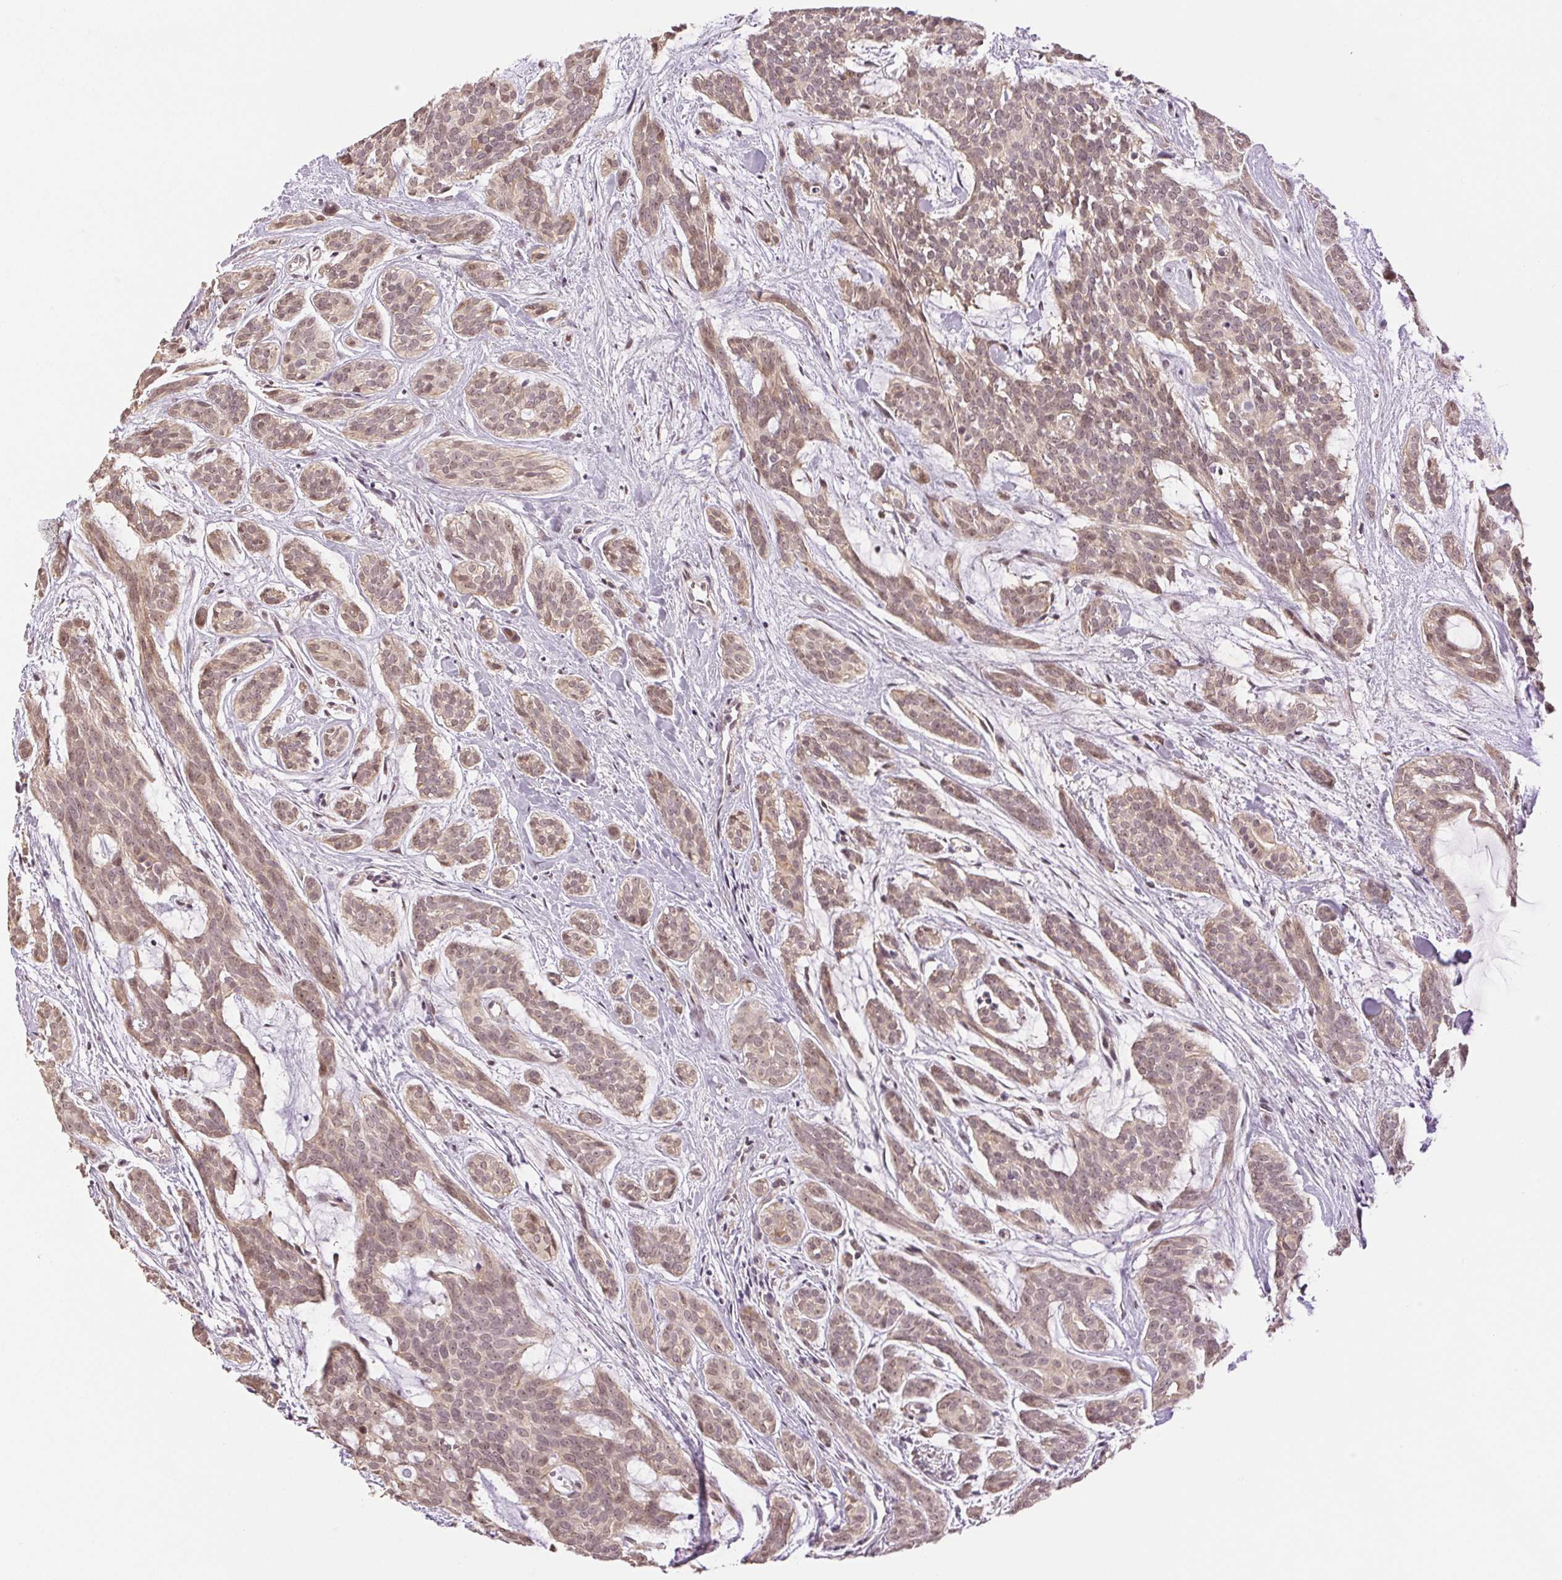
{"staining": {"intensity": "weak", "quantity": "25%-75%", "location": "nuclear"}, "tissue": "head and neck cancer", "cell_type": "Tumor cells", "image_type": "cancer", "snomed": [{"axis": "morphology", "description": "Adenocarcinoma, NOS"}, {"axis": "topography", "description": "Head-Neck"}], "caption": "Adenocarcinoma (head and neck) stained for a protein (brown) shows weak nuclear positive positivity in approximately 25%-75% of tumor cells.", "gene": "PLCB1", "patient": {"sex": "male", "age": 66}}